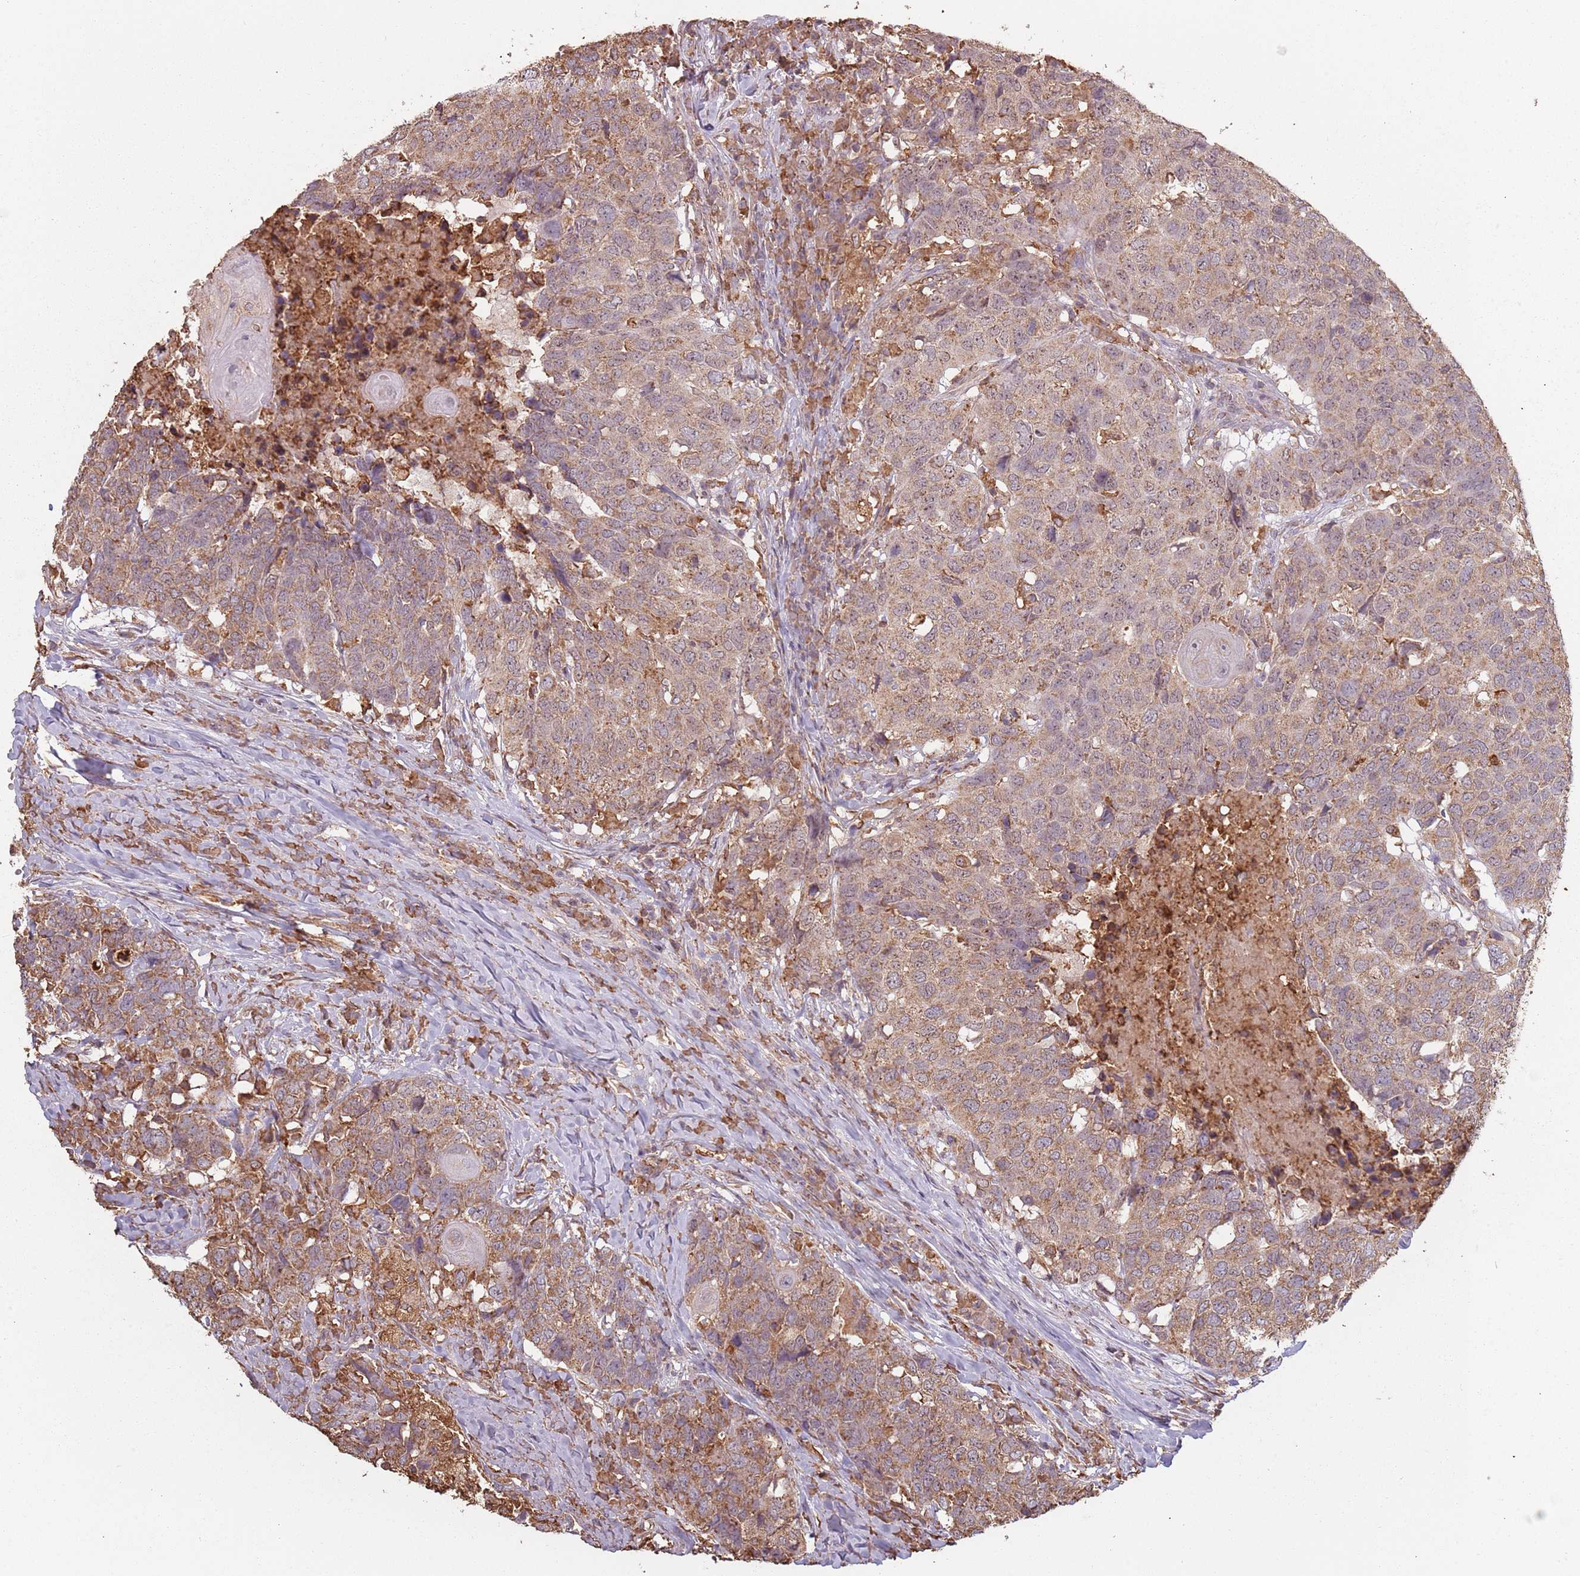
{"staining": {"intensity": "moderate", "quantity": "25%-75%", "location": "cytoplasmic/membranous"}, "tissue": "head and neck cancer", "cell_type": "Tumor cells", "image_type": "cancer", "snomed": [{"axis": "morphology", "description": "Normal tissue, NOS"}, {"axis": "morphology", "description": "Squamous cell carcinoma, NOS"}, {"axis": "topography", "description": "Skeletal muscle"}, {"axis": "topography", "description": "Vascular tissue"}, {"axis": "topography", "description": "Peripheral nerve tissue"}, {"axis": "topography", "description": "Head-Neck"}], "caption": "Protein analysis of head and neck squamous cell carcinoma tissue demonstrates moderate cytoplasmic/membranous positivity in approximately 25%-75% of tumor cells.", "gene": "ATOSB", "patient": {"sex": "male", "age": 66}}